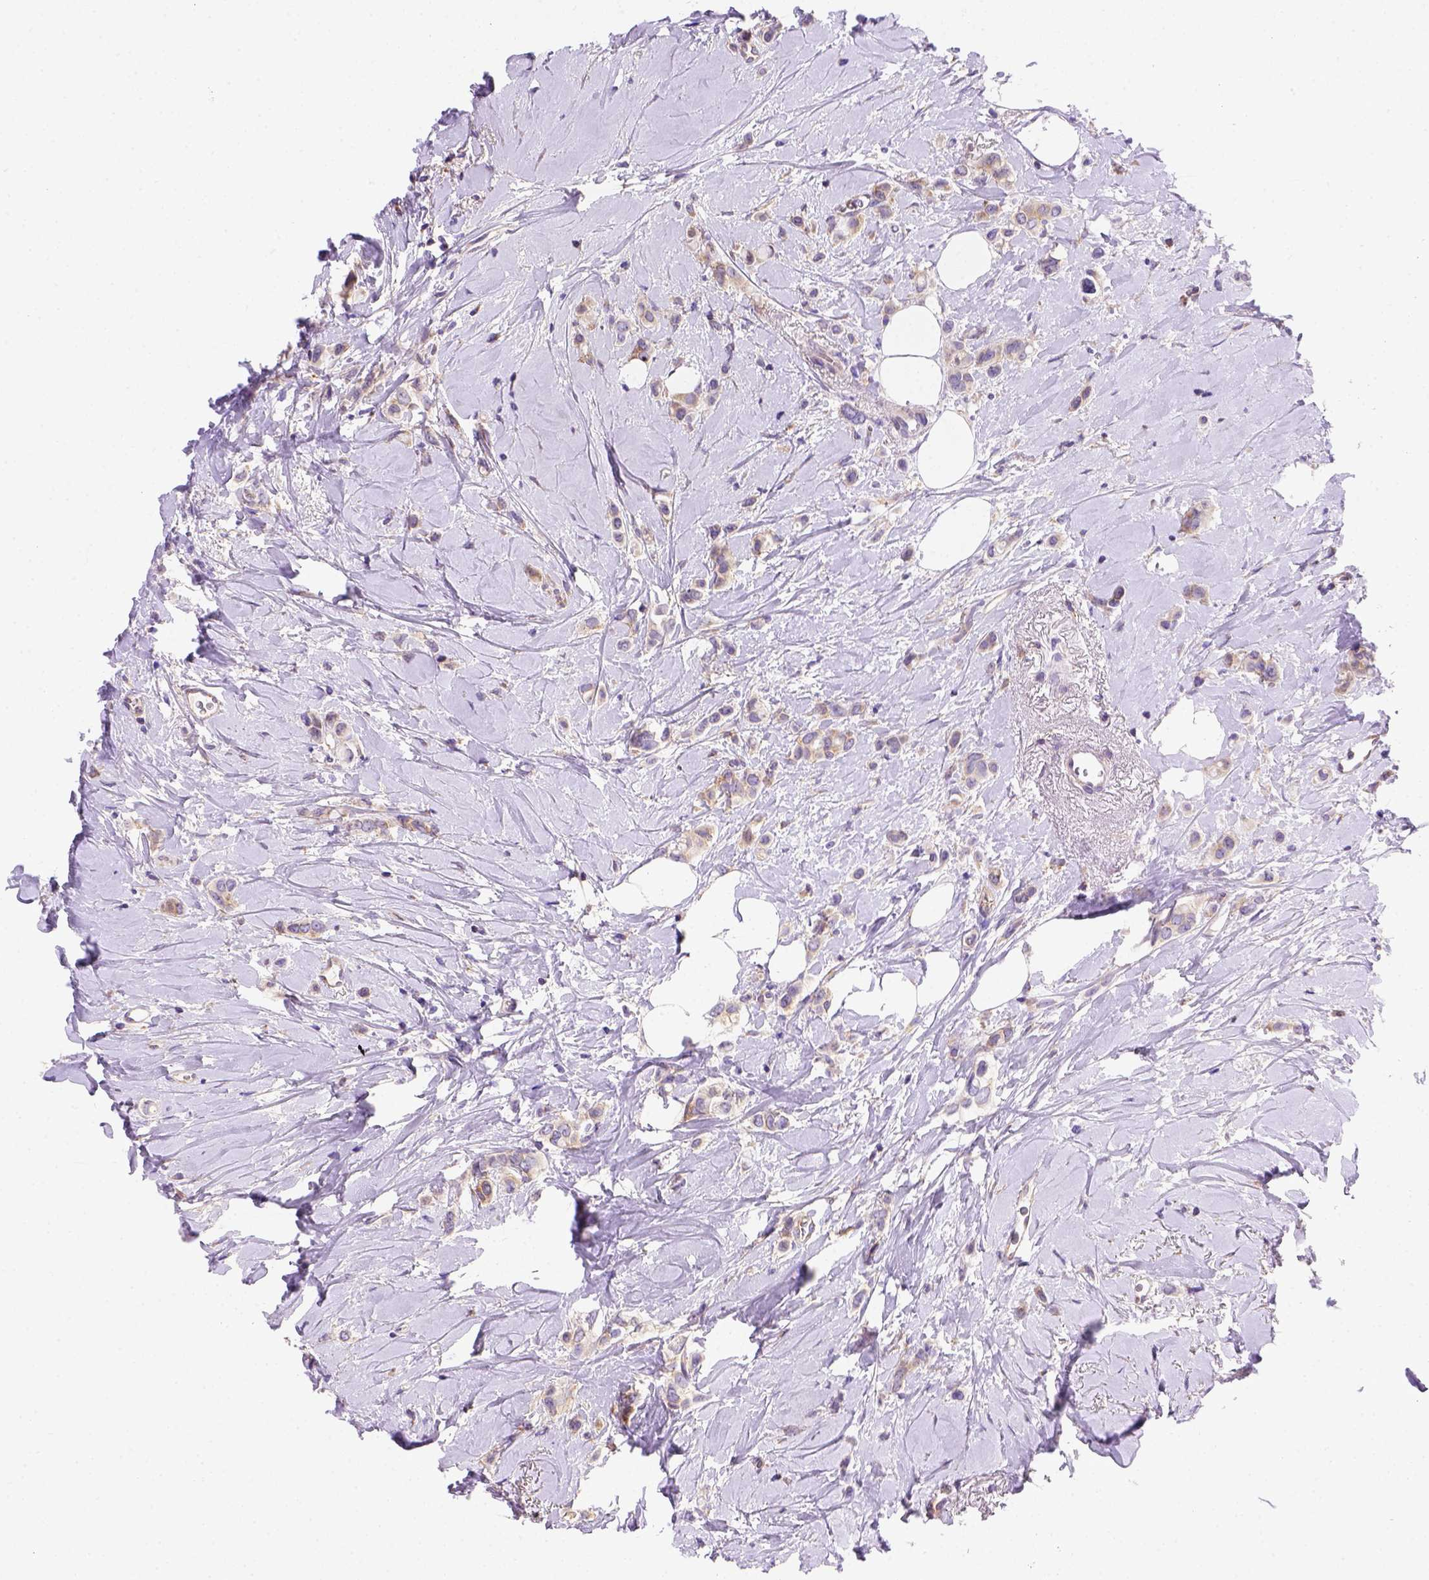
{"staining": {"intensity": "weak", "quantity": ">75%", "location": "cytoplasmic/membranous"}, "tissue": "breast cancer", "cell_type": "Tumor cells", "image_type": "cancer", "snomed": [{"axis": "morphology", "description": "Lobular carcinoma"}, {"axis": "topography", "description": "Breast"}], "caption": "A histopathology image showing weak cytoplasmic/membranous expression in approximately >75% of tumor cells in lobular carcinoma (breast), as visualized by brown immunohistochemical staining.", "gene": "FOXI1", "patient": {"sex": "female", "age": 66}}